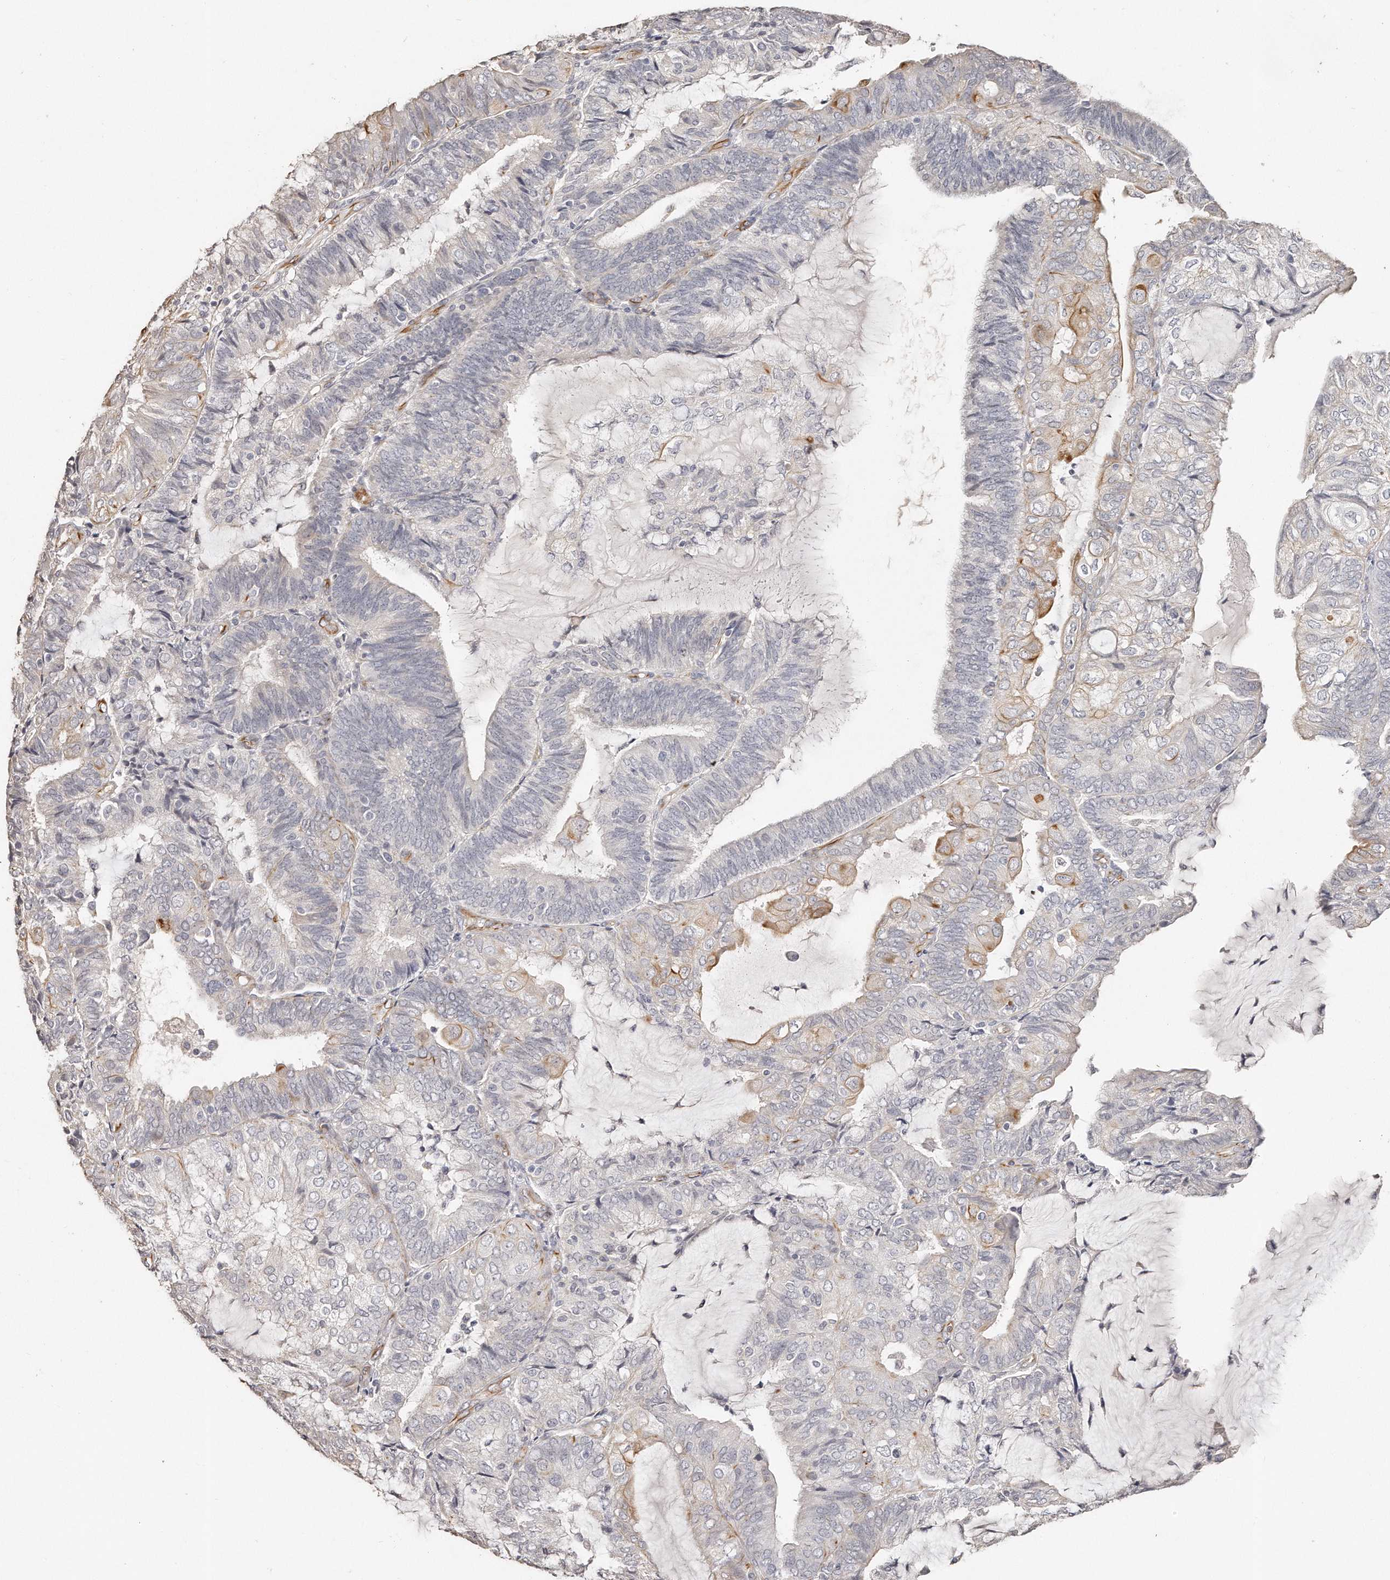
{"staining": {"intensity": "moderate", "quantity": "<25%", "location": "cytoplasmic/membranous"}, "tissue": "endometrial cancer", "cell_type": "Tumor cells", "image_type": "cancer", "snomed": [{"axis": "morphology", "description": "Adenocarcinoma, NOS"}, {"axis": "topography", "description": "Endometrium"}], "caption": "Adenocarcinoma (endometrial) stained for a protein (brown) shows moderate cytoplasmic/membranous positive expression in about <25% of tumor cells.", "gene": "ZYG11A", "patient": {"sex": "female", "age": 81}}